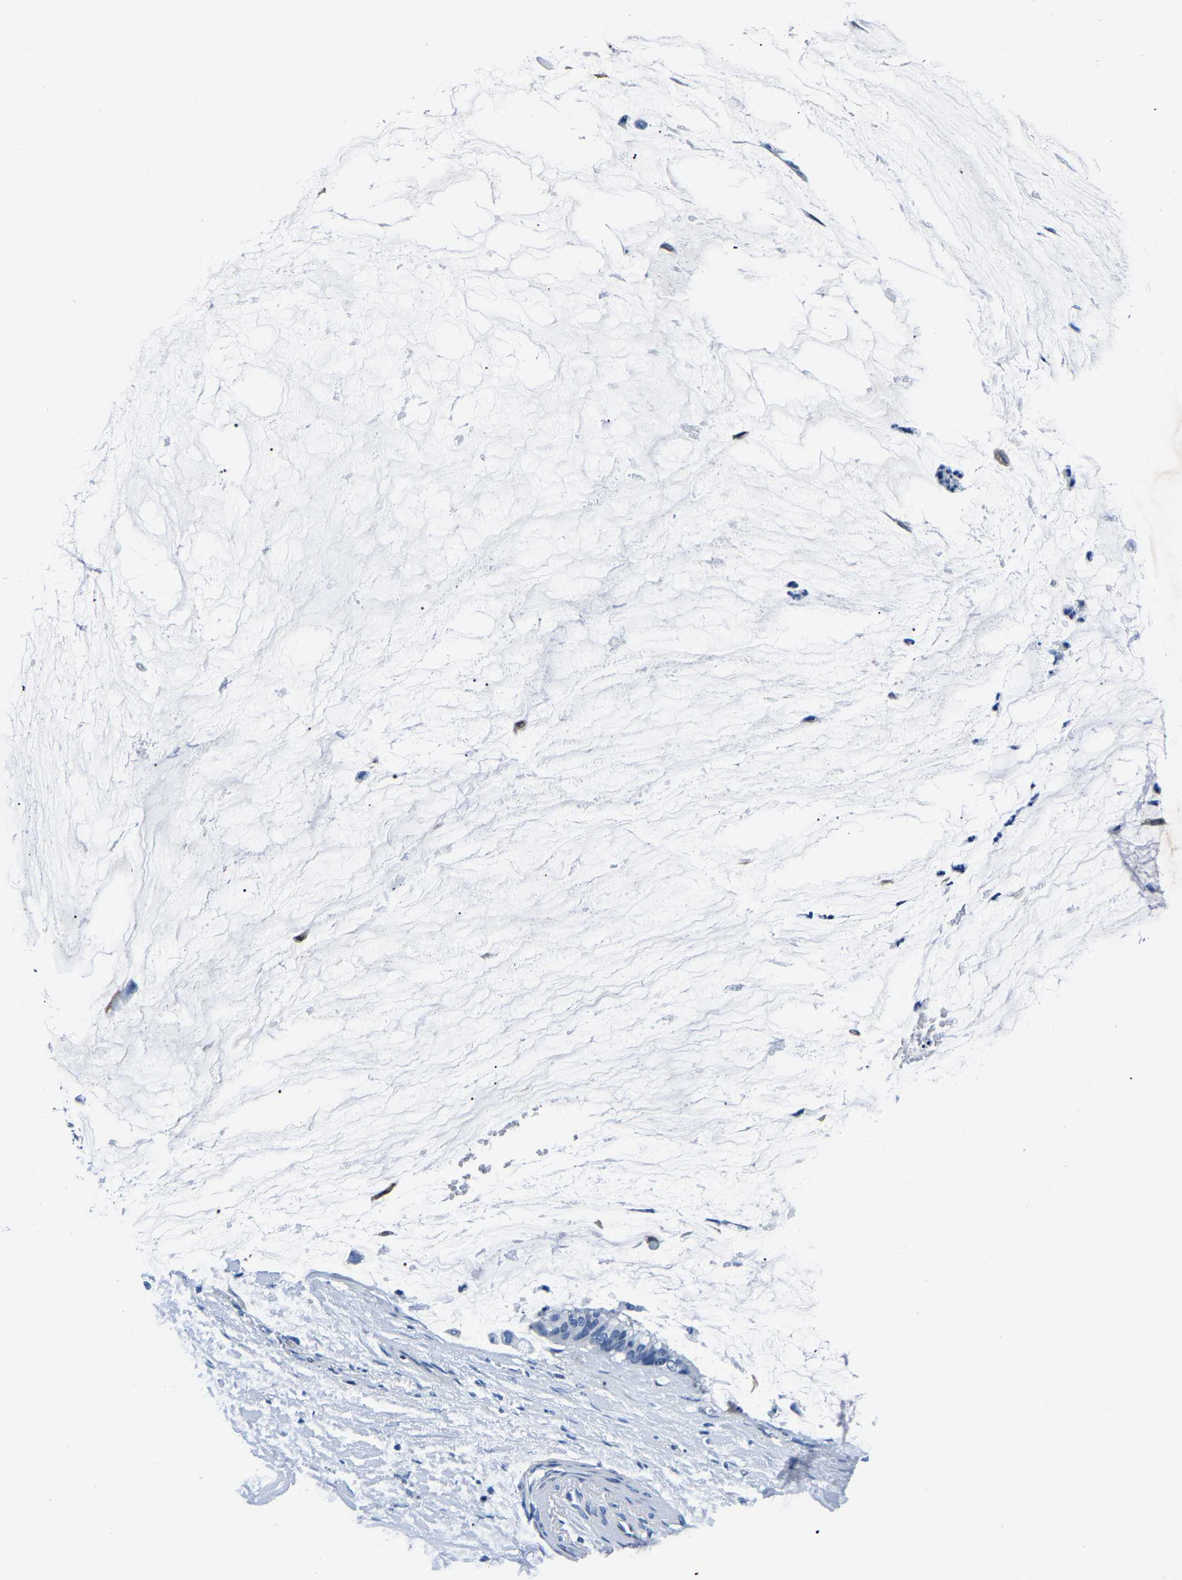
{"staining": {"intensity": "negative", "quantity": "none", "location": "none"}, "tissue": "pancreatic cancer", "cell_type": "Tumor cells", "image_type": "cancer", "snomed": [{"axis": "morphology", "description": "Adenocarcinoma, NOS"}, {"axis": "topography", "description": "Pancreas"}], "caption": "DAB (3,3'-diaminobenzidine) immunohistochemical staining of human pancreatic cancer reveals no significant positivity in tumor cells. Nuclei are stained in blue.", "gene": "ACO1", "patient": {"sex": "male", "age": 41}}